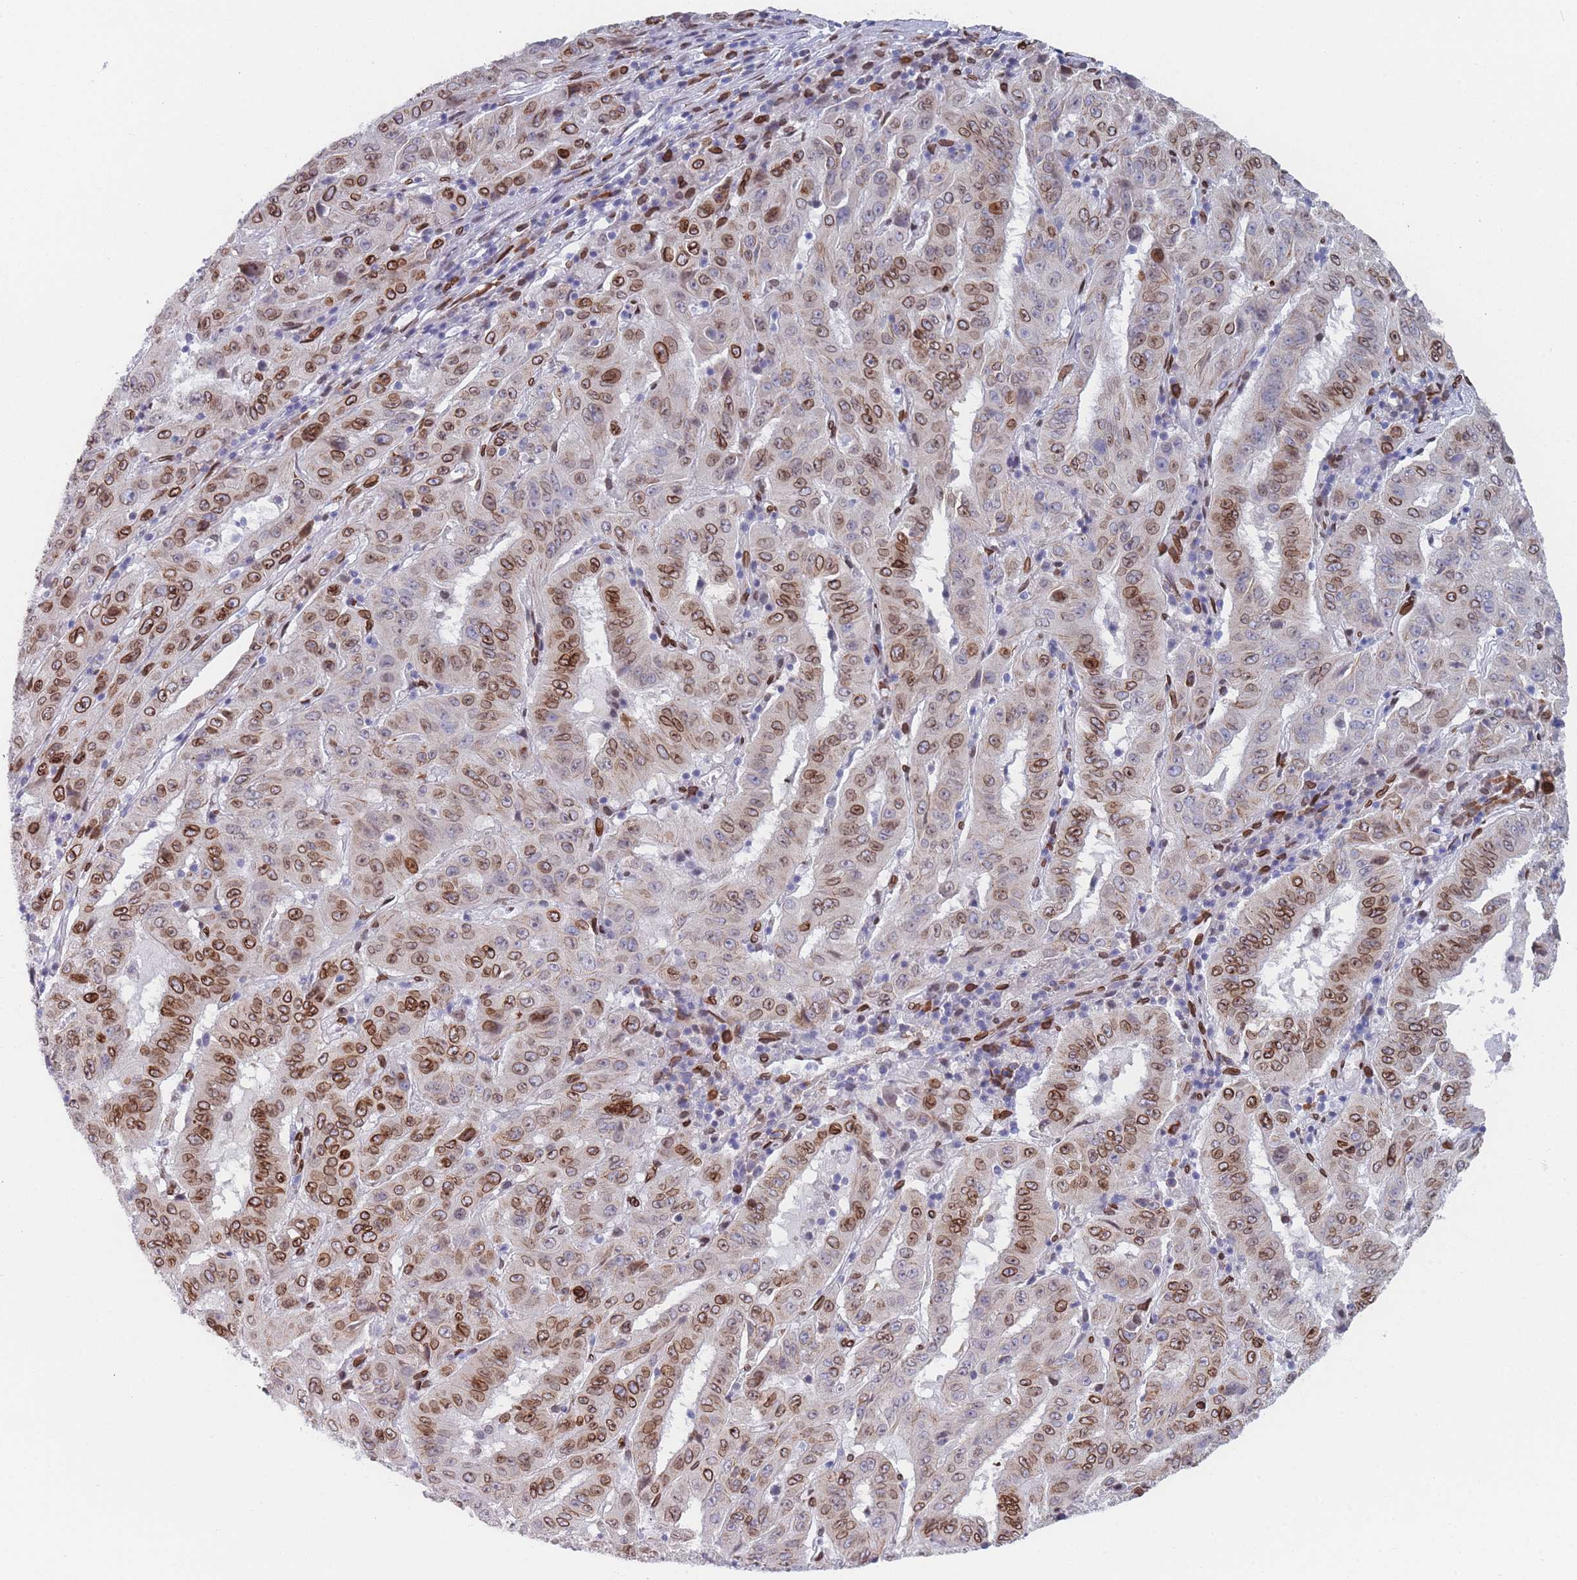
{"staining": {"intensity": "strong", "quantity": "25%-75%", "location": "cytoplasmic/membranous,nuclear"}, "tissue": "pancreatic cancer", "cell_type": "Tumor cells", "image_type": "cancer", "snomed": [{"axis": "morphology", "description": "Adenocarcinoma, NOS"}, {"axis": "topography", "description": "Pancreas"}], "caption": "Pancreatic cancer tissue displays strong cytoplasmic/membranous and nuclear positivity in approximately 25%-75% of tumor cells, visualized by immunohistochemistry.", "gene": "ZBTB1", "patient": {"sex": "male", "age": 63}}